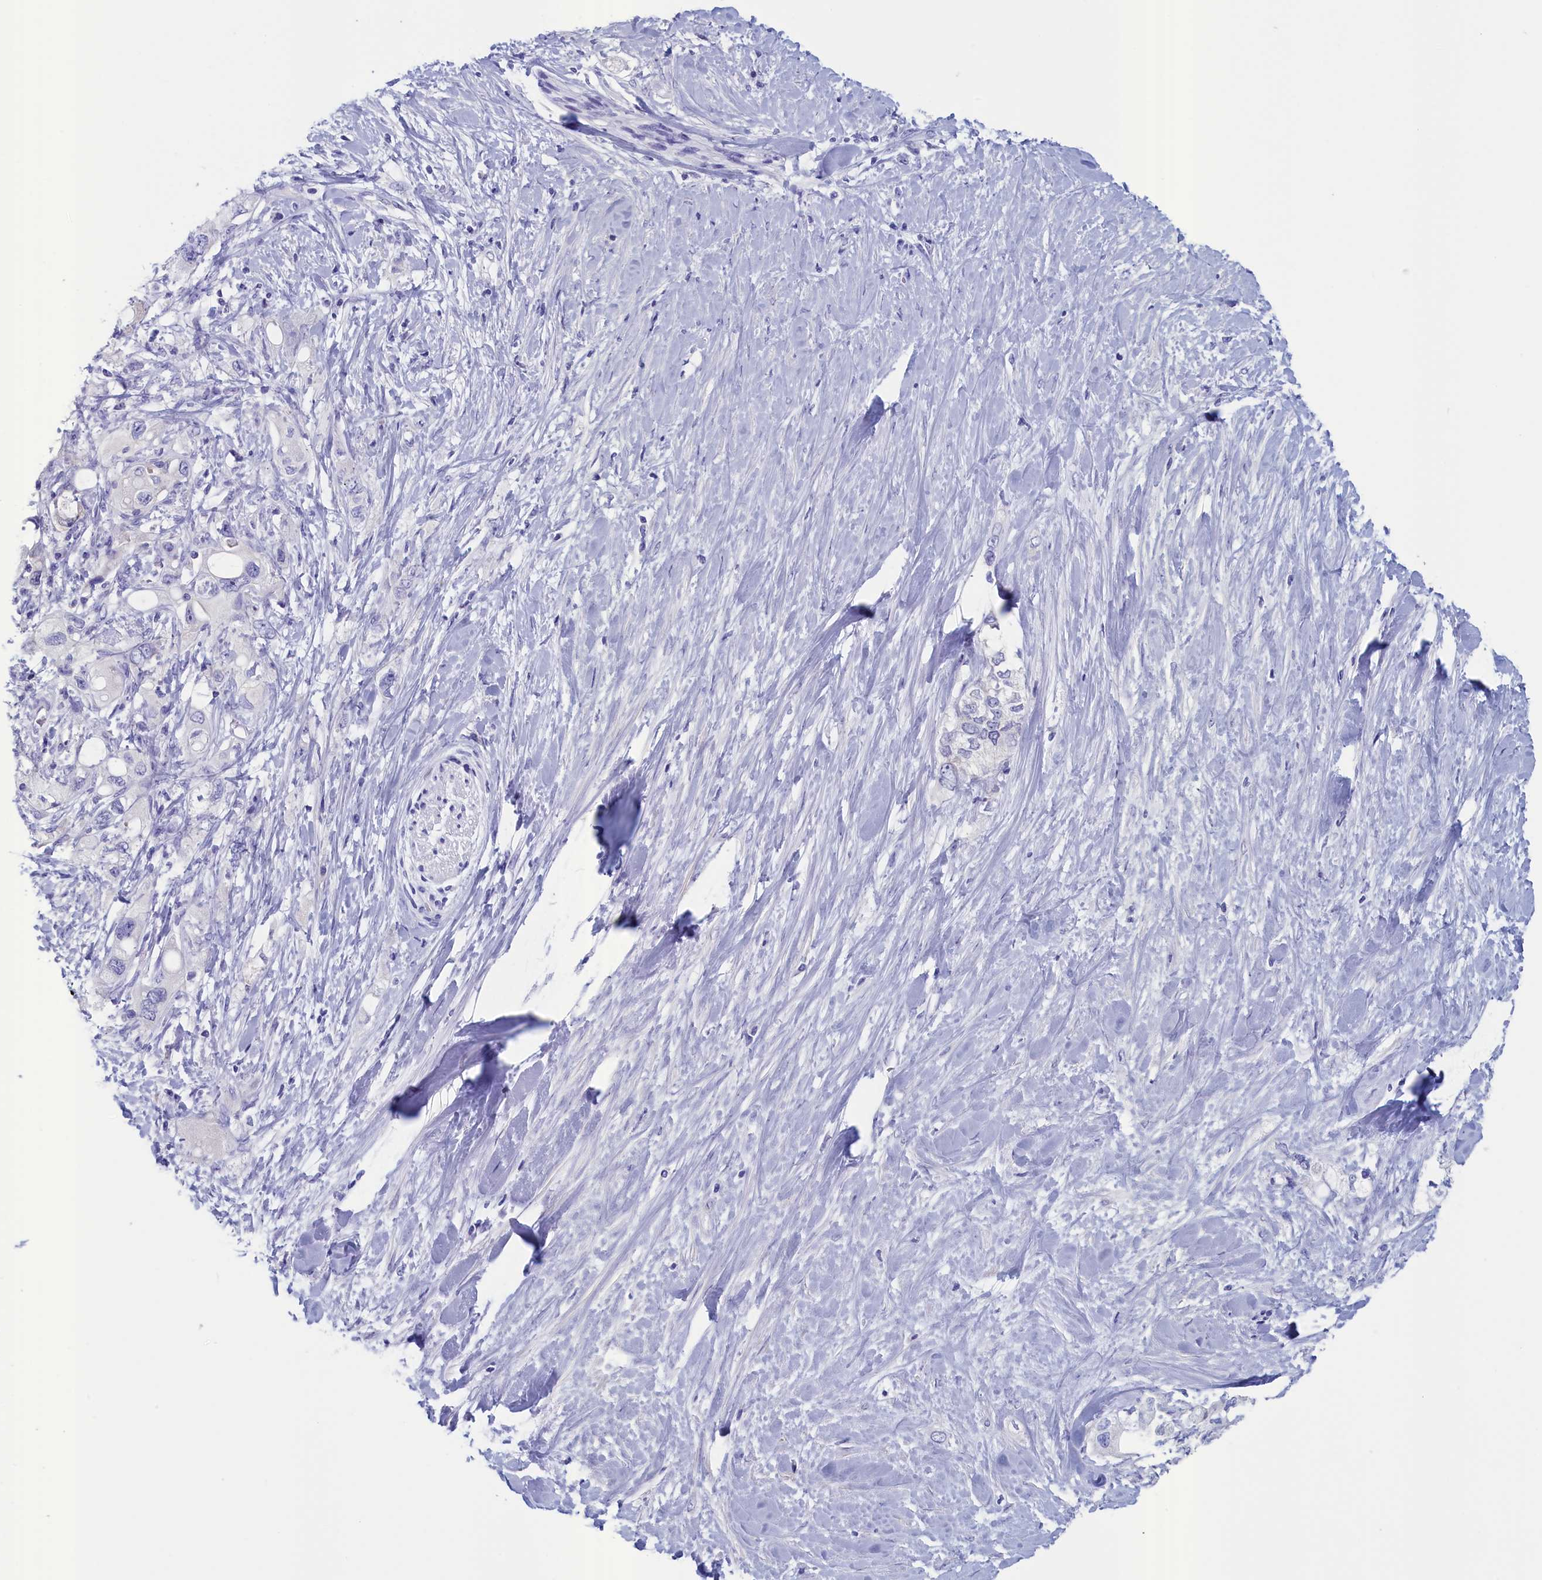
{"staining": {"intensity": "negative", "quantity": "none", "location": "none"}, "tissue": "pancreatic cancer", "cell_type": "Tumor cells", "image_type": "cancer", "snomed": [{"axis": "morphology", "description": "Adenocarcinoma, NOS"}, {"axis": "topography", "description": "Pancreas"}], "caption": "This is an IHC histopathology image of pancreatic adenocarcinoma. There is no staining in tumor cells.", "gene": "ANKRD2", "patient": {"sex": "female", "age": 56}}